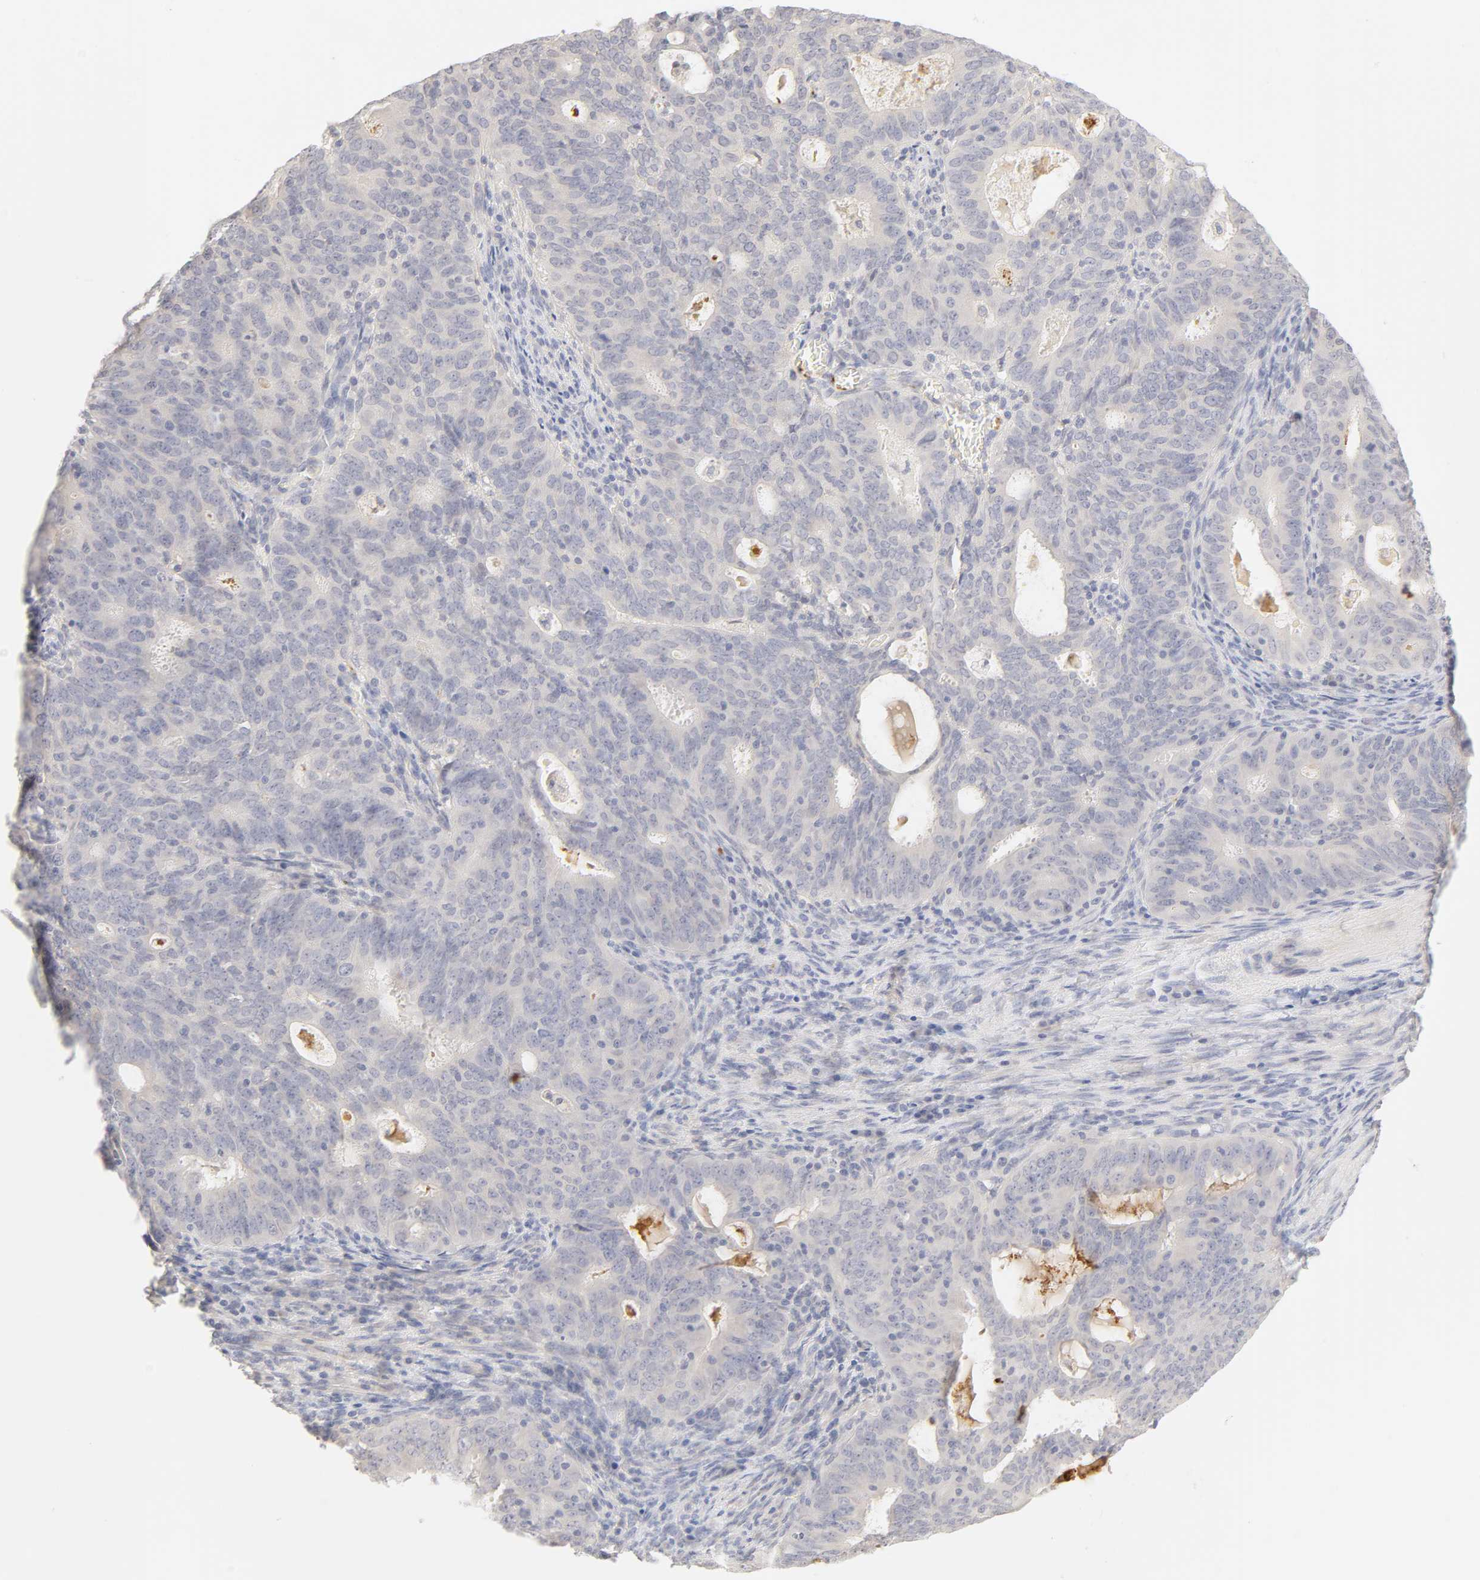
{"staining": {"intensity": "negative", "quantity": "none", "location": "none"}, "tissue": "cervical cancer", "cell_type": "Tumor cells", "image_type": "cancer", "snomed": [{"axis": "morphology", "description": "Adenocarcinoma, NOS"}, {"axis": "topography", "description": "Cervix"}], "caption": "Tumor cells are negative for protein expression in human cervical cancer (adenocarcinoma).", "gene": "CYP4B1", "patient": {"sex": "female", "age": 44}}